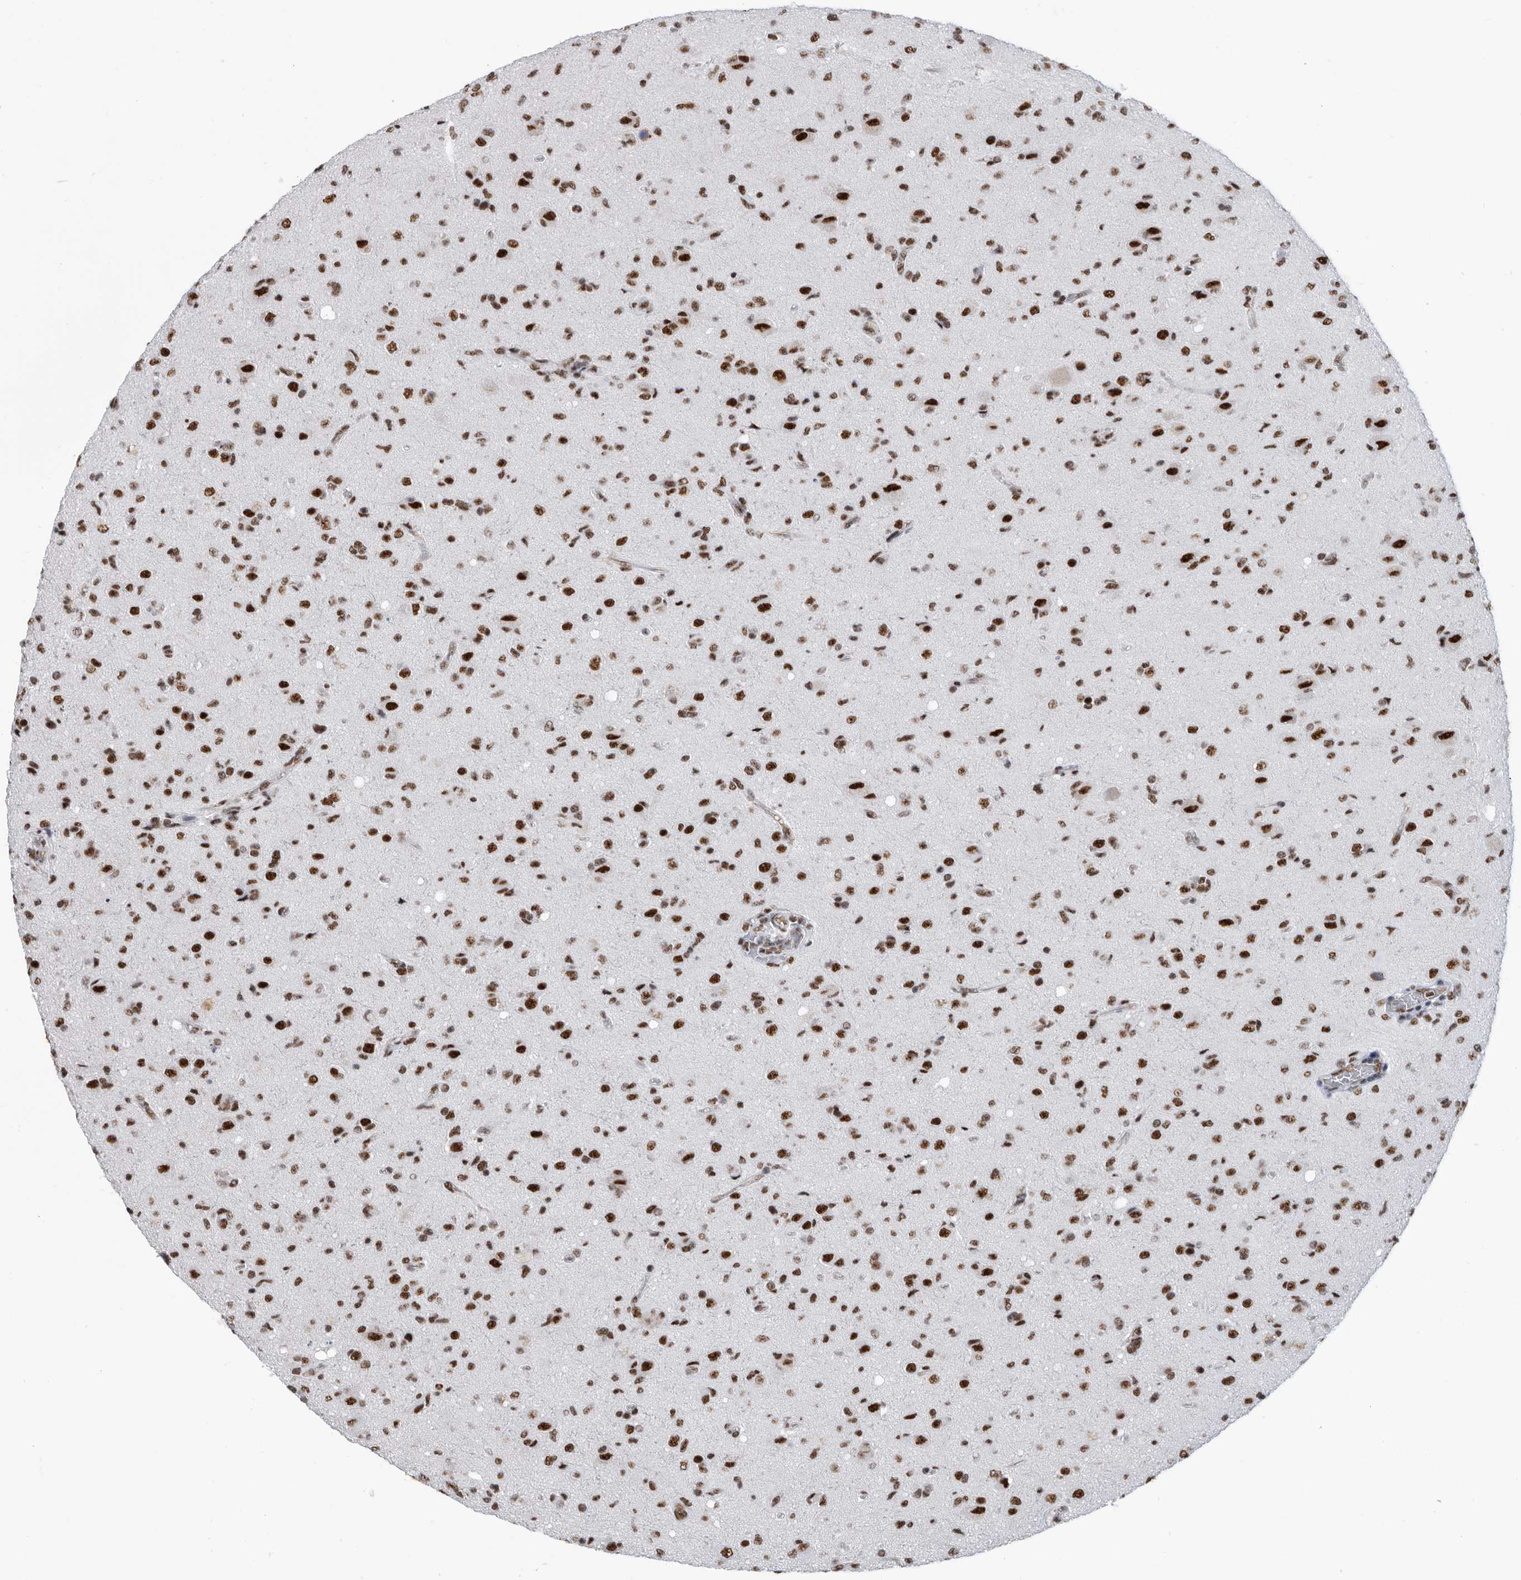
{"staining": {"intensity": "strong", "quantity": ">75%", "location": "nuclear"}, "tissue": "glioma", "cell_type": "Tumor cells", "image_type": "cancer", "snomed": [{"axis": "morphology", "description": "Glioma, malignant, High grade"}, {"axis": "topography", "description": "Brain"}], "caption": "High-power microscopy captured an immunohistochemistry (IHC) micrograph of high-grade glioma (malignant), revealing strong nuclear expression in about >75% of tumor cells.", "gene": "SF3A1", "patient": {"sex": "female", "age": 57}}